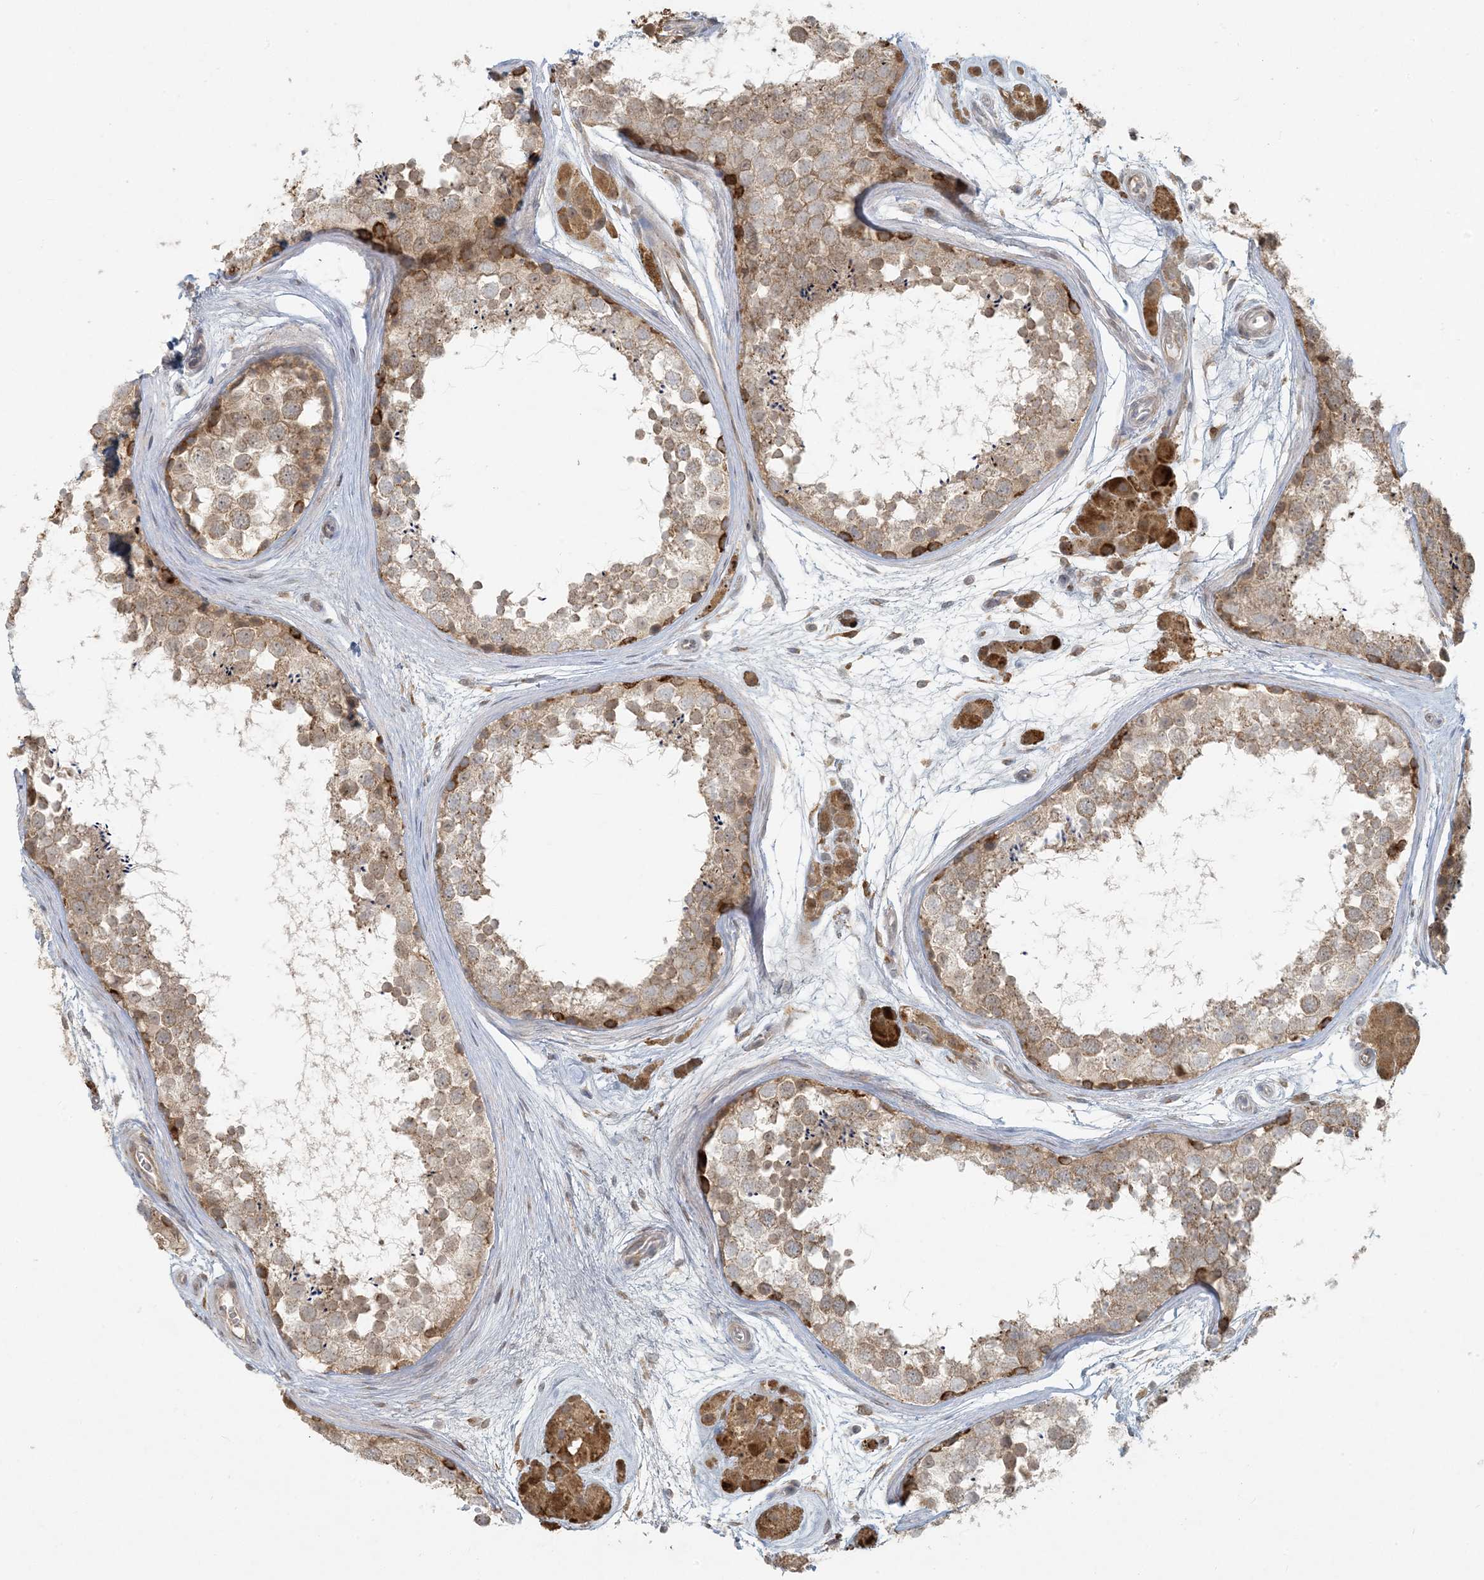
{"staining": {"intensity": "moderate", "quantity": "25%-75%", "location": "cytoplasmic/membranous"}, "tissue": "testis", "cell_type": "Cells in seminiferous ducts", "image_type": "normal", "snomed": [{"axis": "morphology", "description": "Normal tissue, NOS"}, {"axis": "topography", "description": "Testis"}], "caption": "Cells in seminiferous ducts reveal medium levels of moderate cytoplasmic/membranous staining in approximately 25%-75% of cells in benign human testis. (DAB = brown stain, brightfield microscopy at high magnification).", "gene": "HACL1", "patient": {"sex": "male", "age": 56}}